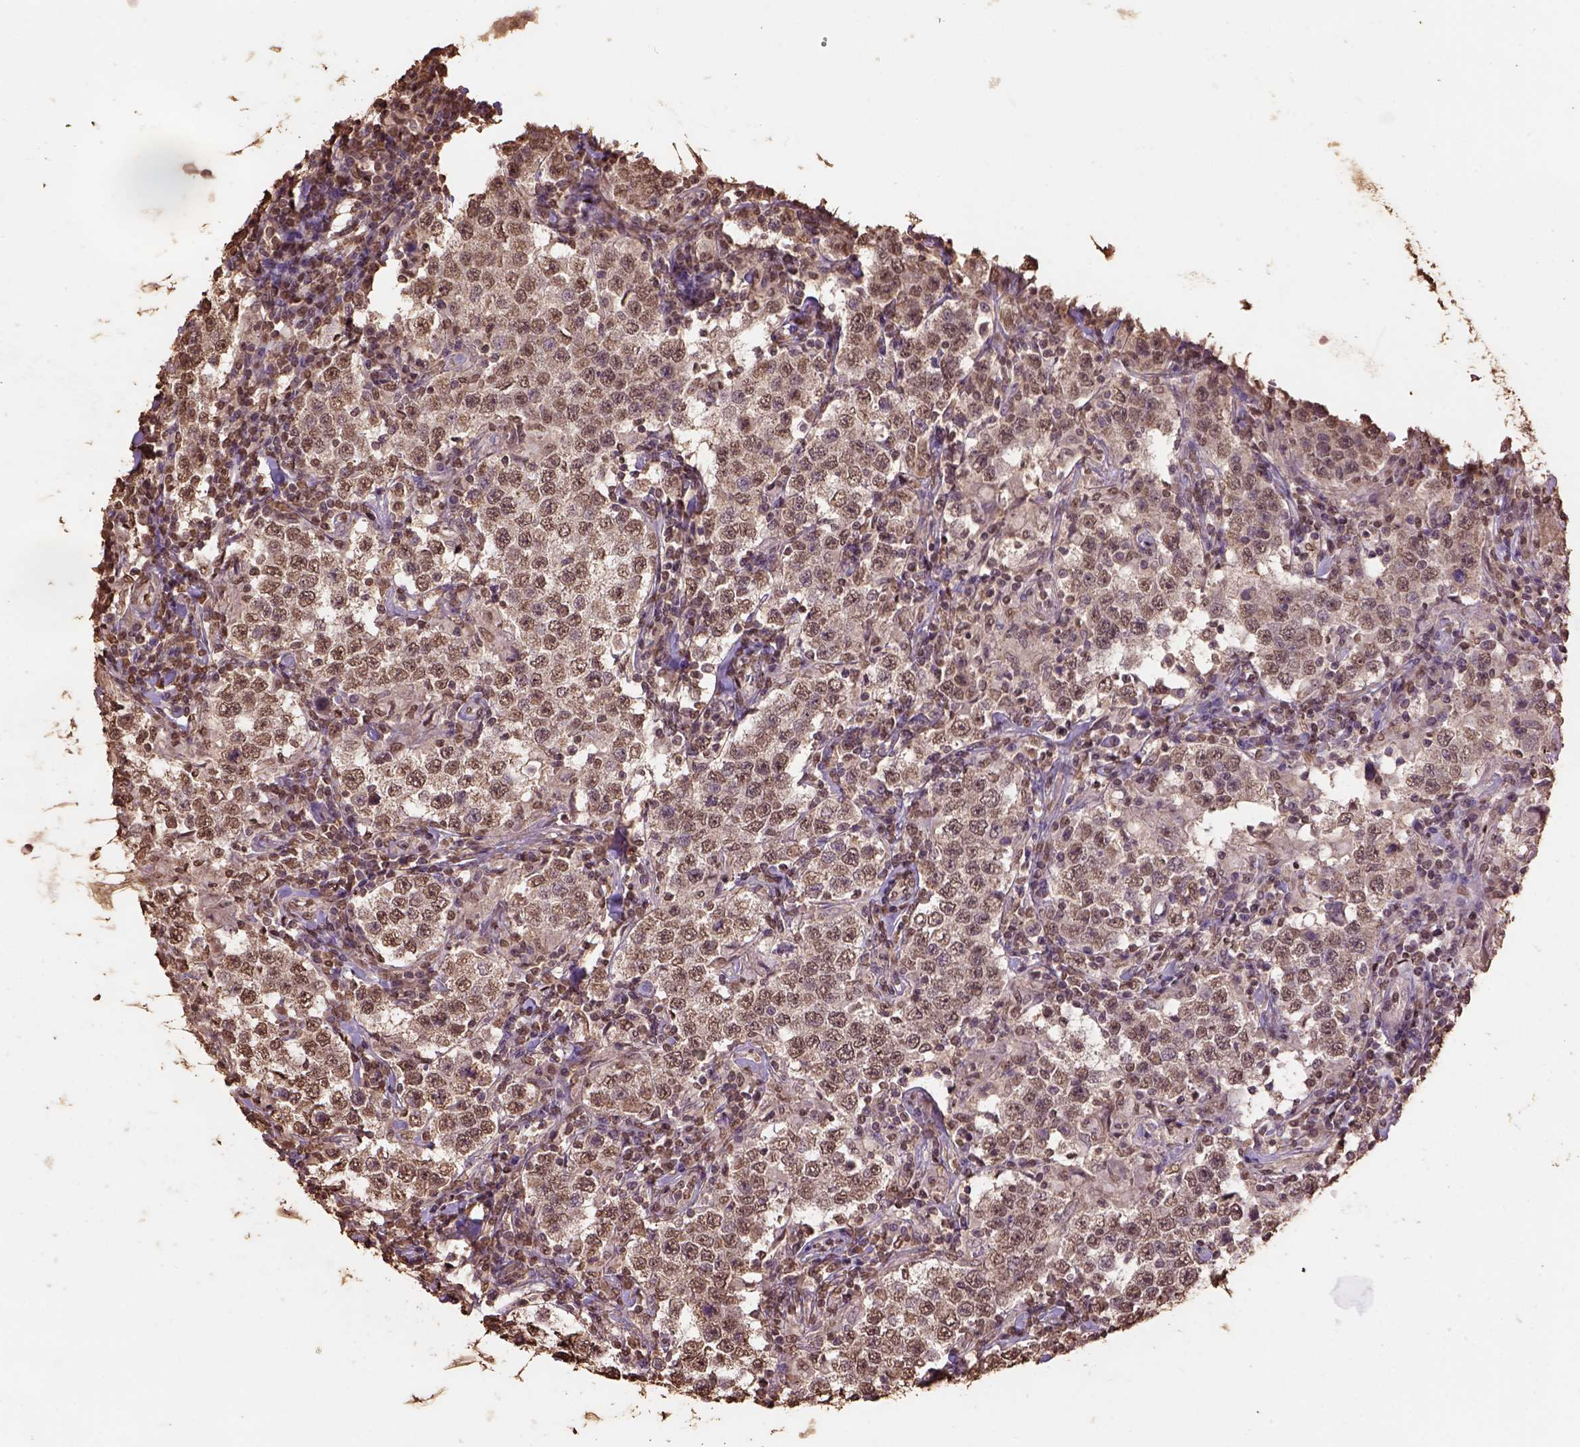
{"staining": {"intensity": "moderate", "quantity": ">75%", "location": "nuclear"}, "tissue": "testis cancer", "cell_type": "Tumor cells", "image_type": "cancer", "snomed": [{"axis": "morphology", "description": "Seminoma, NOS"}, {"axis": "morphology", "description": "Carcinoma, Embryonal, NOS"}, {"axis": "topography", "description": "Testis"}], "caption": "Protein analysis of testis seminoma tissue shows moderate nuclear staining in about >75% of tumor cells. (DAB = brown stain, brightfield microscopy at high magnification).", "gene": "CSTF2T", "patient": {"sex": "male", "age": 41}}